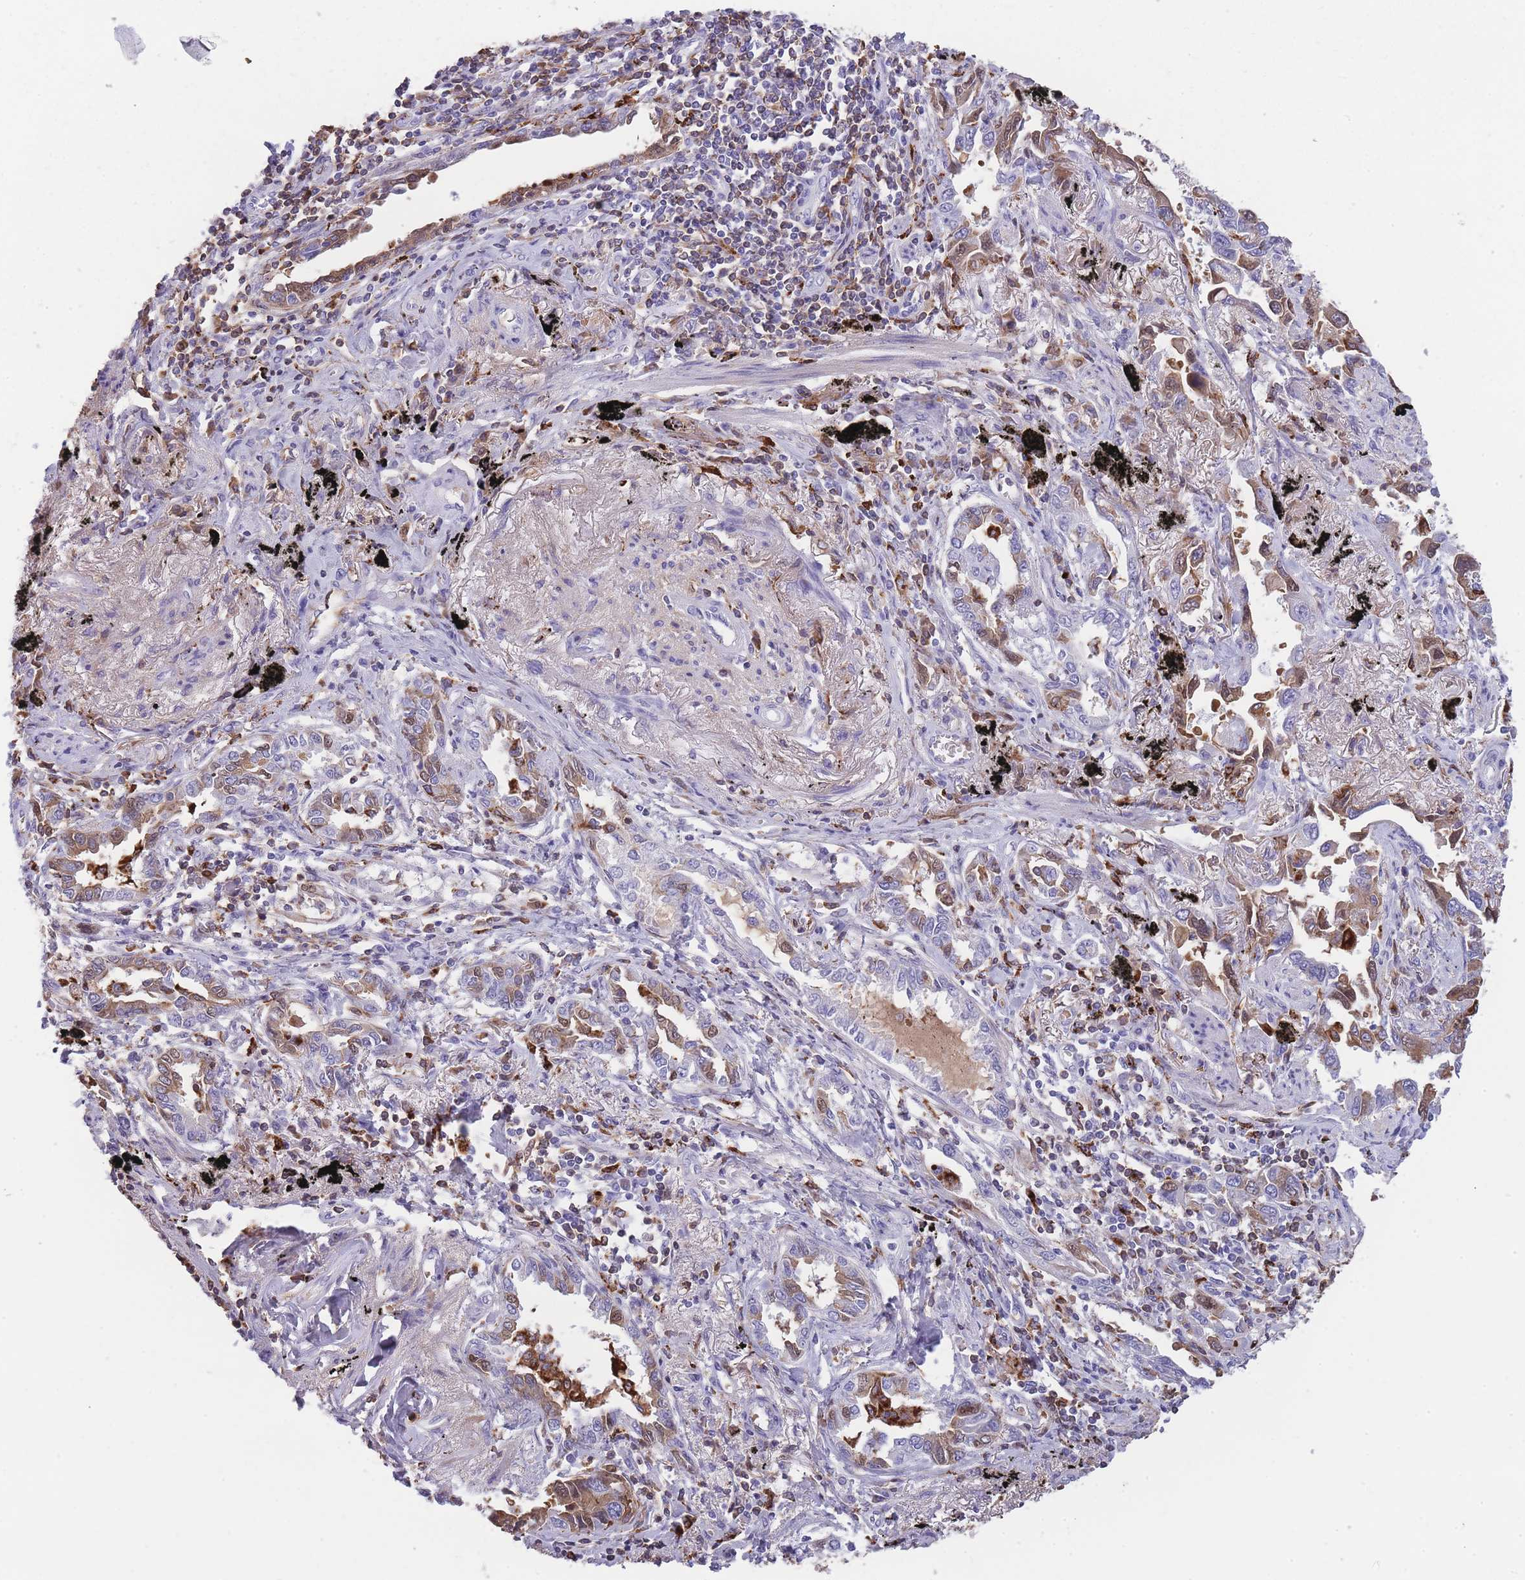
{"staining": {"intensity": "moderate", "quantity": "25%-75%", "location": "cytoplasmic/membranous"}, "tissue": "lung cancer", "cell_type": "Tumor cells", "image_type": "cancer", "snomed": [{"axis": "morphology", "description": "Adenocarcinoma, NOS"}, {"axis": "topography", "description": "Lung"}], "caption": "Immunohistochemistry micrograph of neoplastic tissue: adenocarcinoma (lung) stained using immunohistochemistry displays medium levels of moderate protein expression localized specifically in the cytoplasmic/membranous of tumor cells, appearing as a cytoplasmic/membranous brown color.", "gene": "GNAT1", "patient": {"sex": "male", "age": 67}}